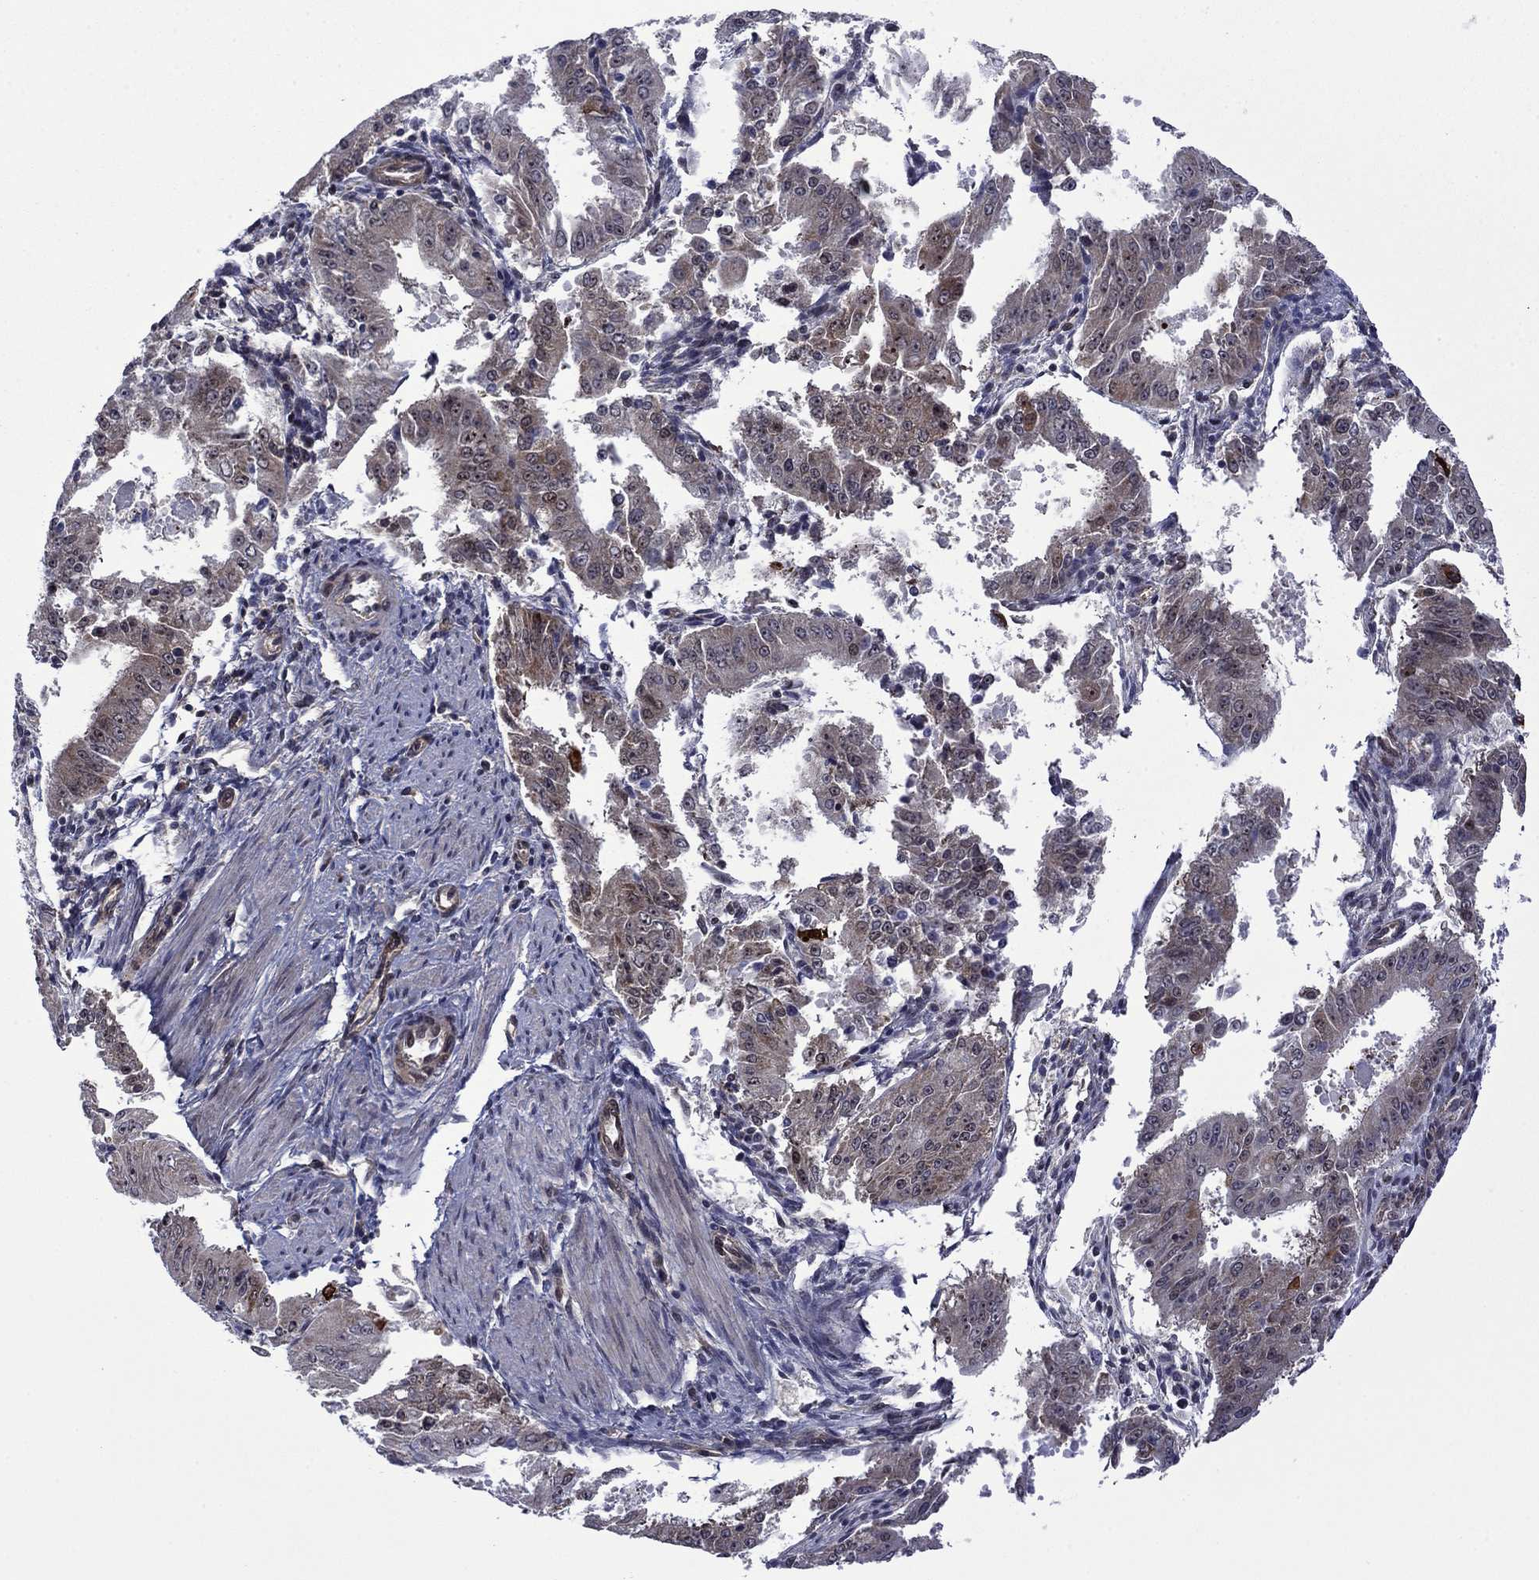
{"staining": {"intensity": "negative", "quantity": "none", "location": "none"}, "tissue": "ovarian cancer", "cell_type": "Tumor cells", "image_type": "cancer", "snomed": [{"axis": "morphology", "description": "Carcinoma, endometroid"}, {"axis": "topography", "description": "Ovary"}], "caption": "High magnification brightfield microscopy of ovarian cancer (endometroid carcinoma) stained with DAB (3,3'-diaminobenzidine) (brown) and counterstained with hematoxylin (blue): tumor cells show no significant staining.", "gene": "SURF2", "patient": {"sex": "female", "age": 42}}